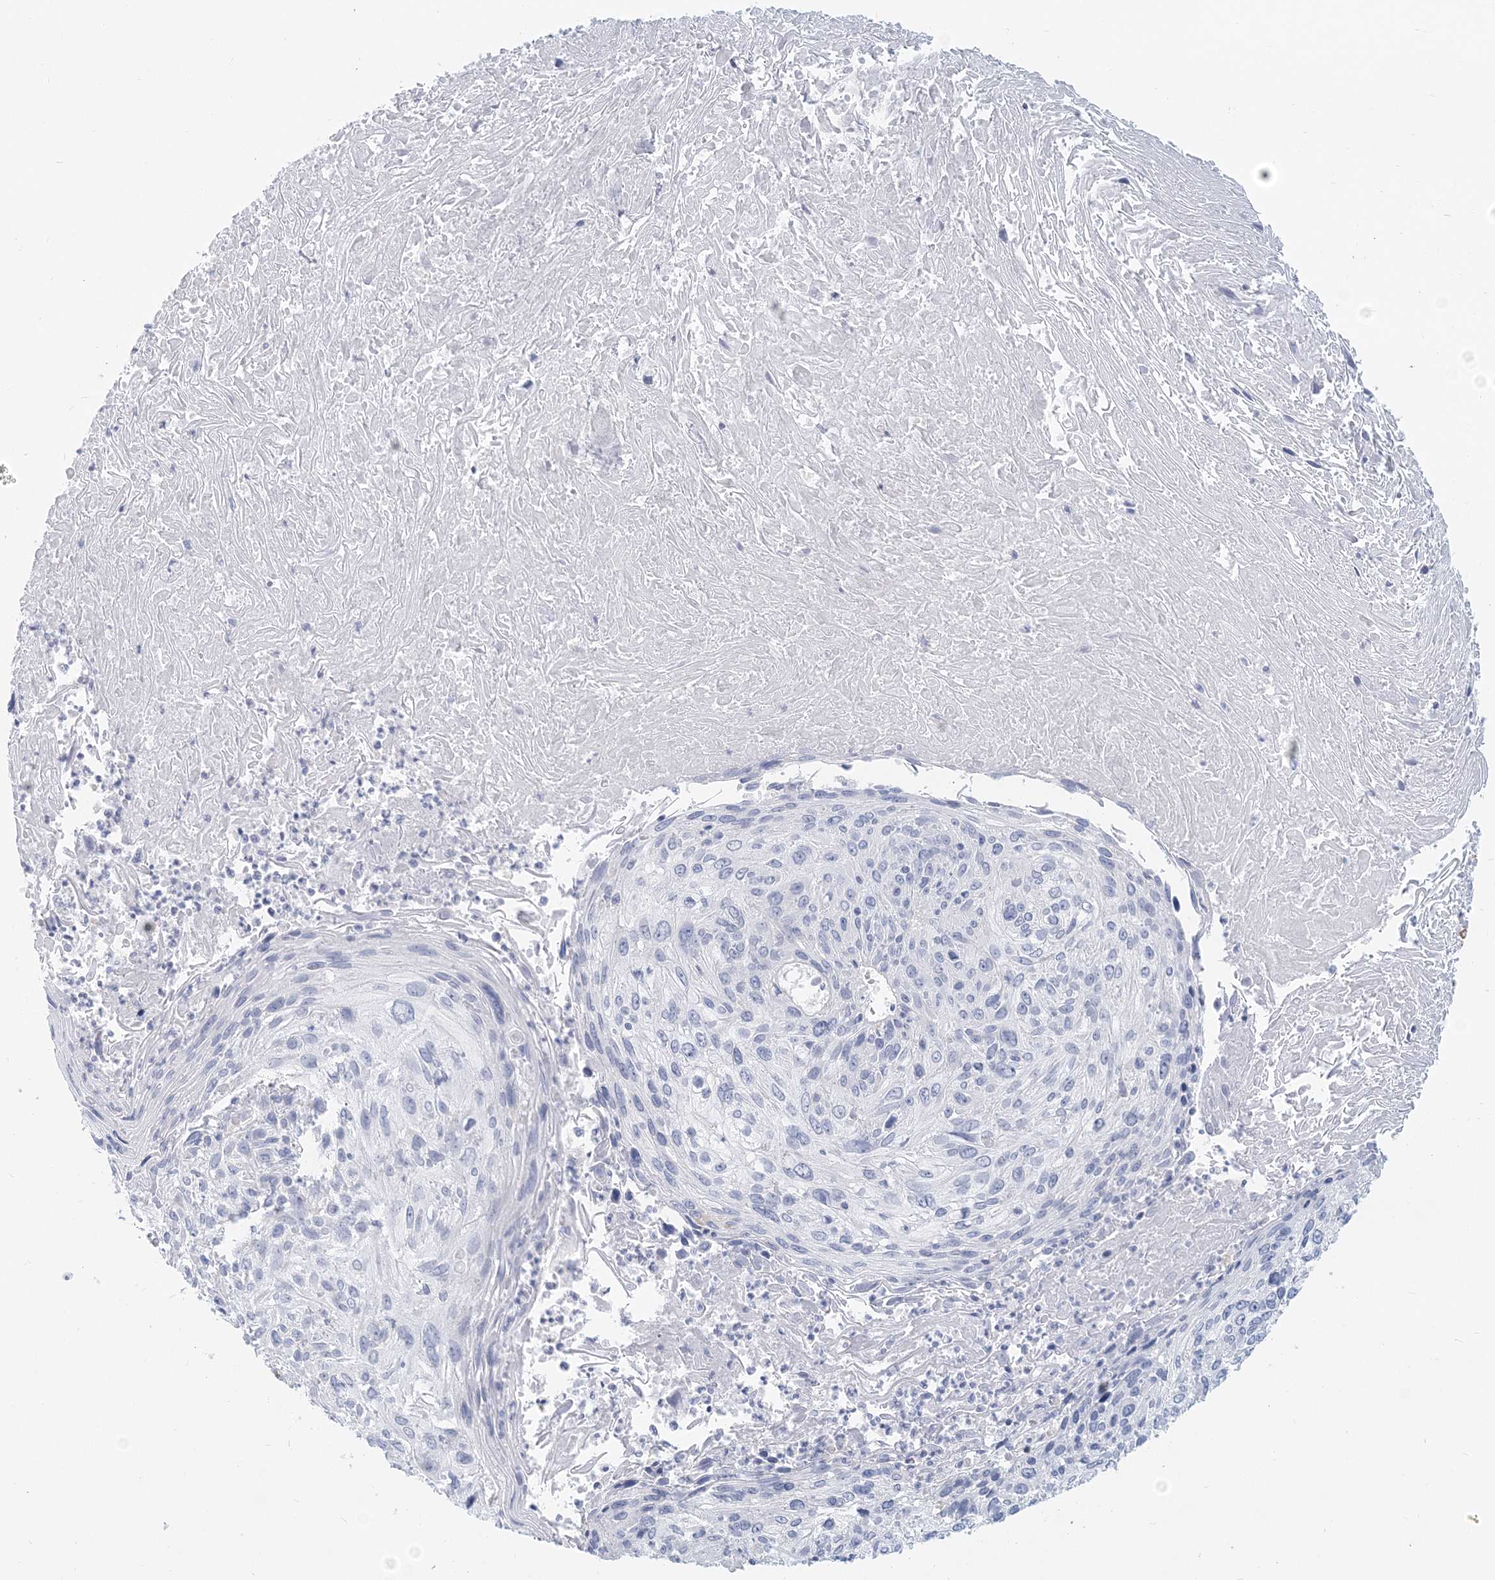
{"staining": {"intensity": "negative", "quantity": "none", "location": "none"}, "tissue": "cervical cancer", "cell_type": "Tumor cells", "image_type": "cancer", "snomed": [{"axis": "morphology", "description": "Squamous cell carcinoma, NOS"}, {"axis": "topography", "description": "Cervix"}], "caption": "A high-resolution photomicrograph shows immunohistochemistry (IHC) staining of cervical cancer (squamous cell carcinoma), which reveals no significant positivity in tumor cells.", "gene": "CSN1S1", "patient": {"sex": "female", "age": 51}}